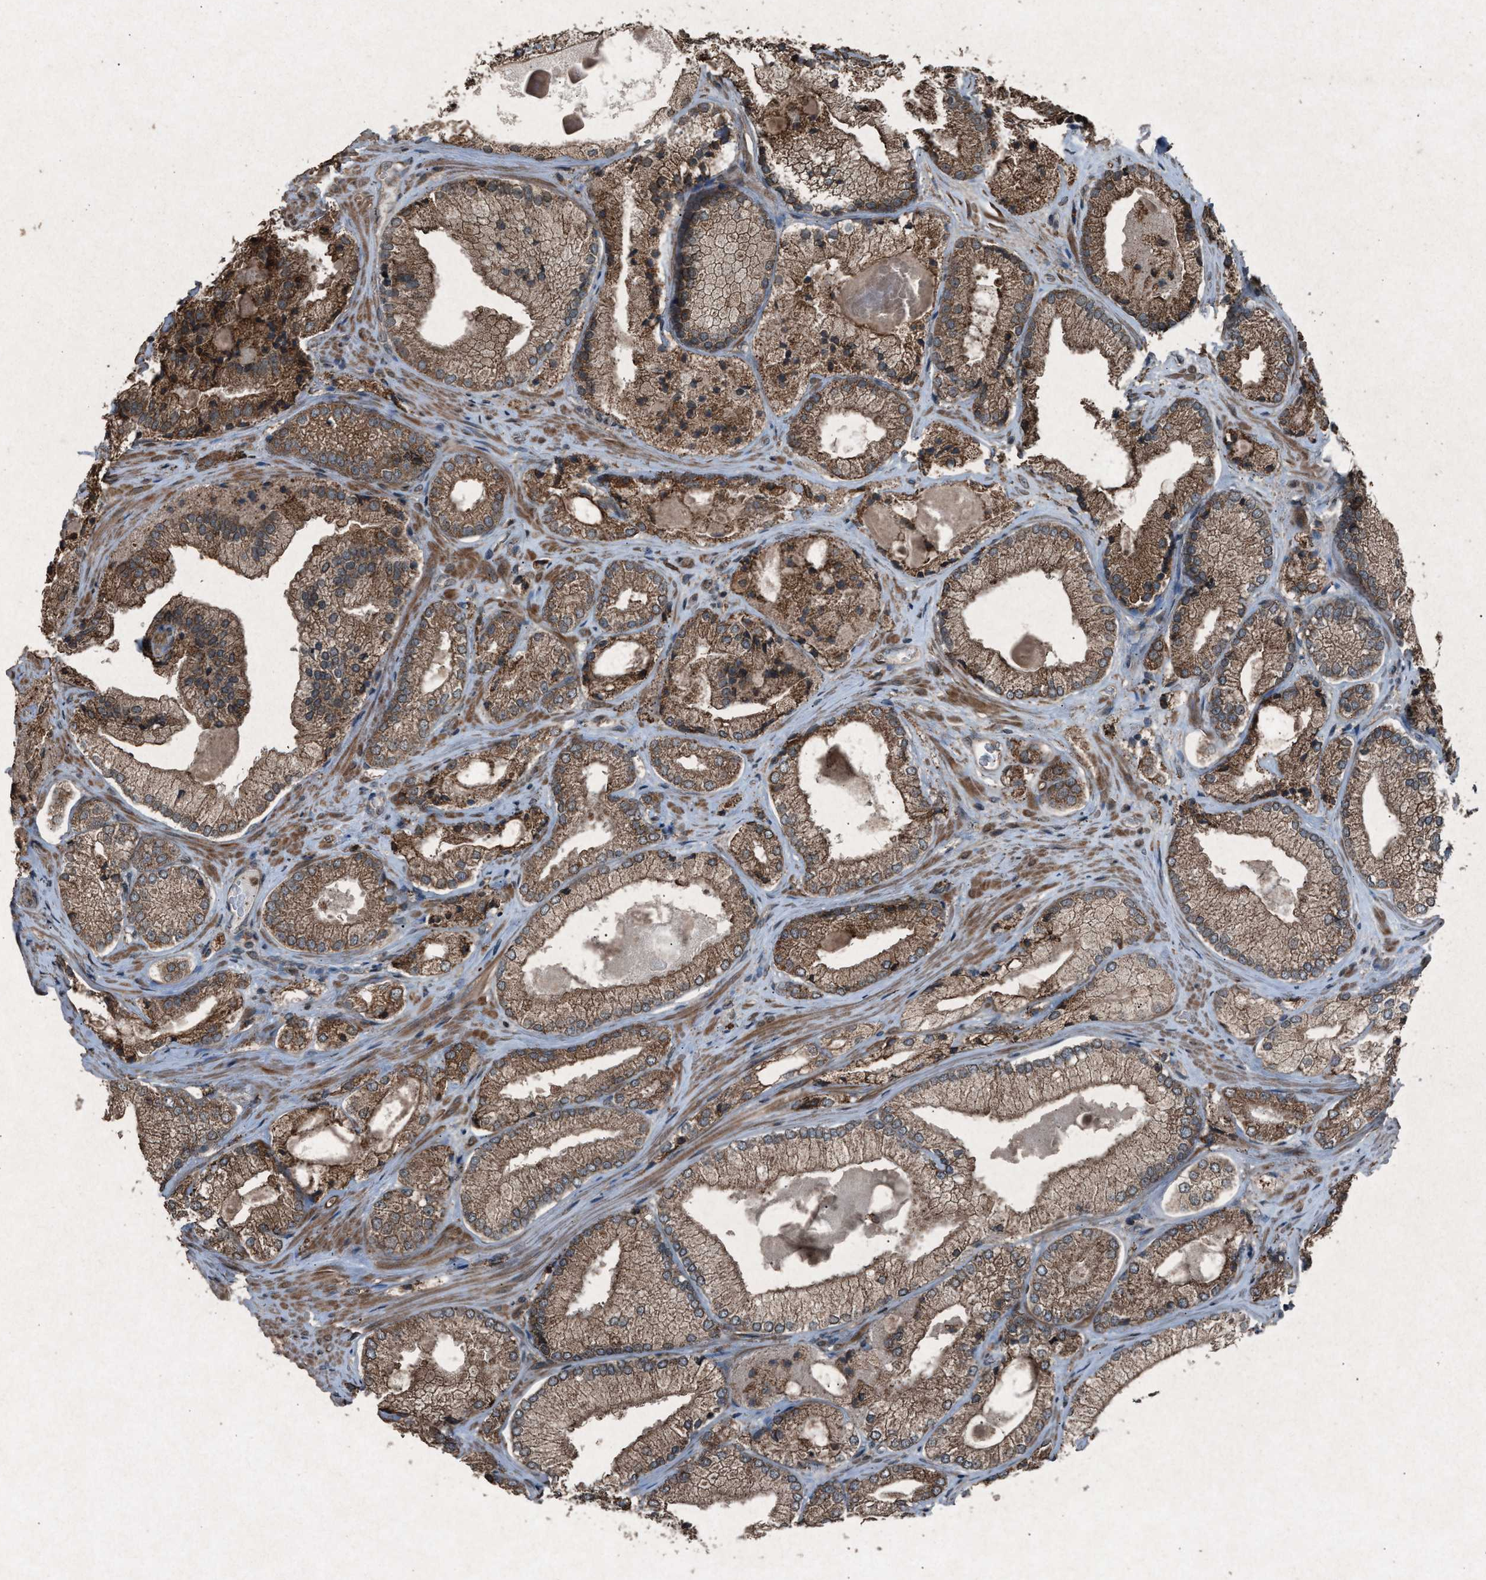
{"staining": {"intensity": "moderate", "quantity": ">75%", "location": "cytoplasmic/membranous"}, "tissue": "prostate cancer", "cell_type": "Tumor cells", "image_type": "cancer", "snomed": [{"axis": "morphology", "description": "Adenocarcinoma, Low grade"}, {"axis": "topography", "description": "Prostate"}], "caption": "A histopathology image showing moderate cytoplasmic/membranous expression in about >75% of tumor cells in low-grade adenocarcinoma (prostate), as visualized by brown immunohistochemical staining.", "gene": "CALR", "patient": {"sex": "male", "age": 65}}